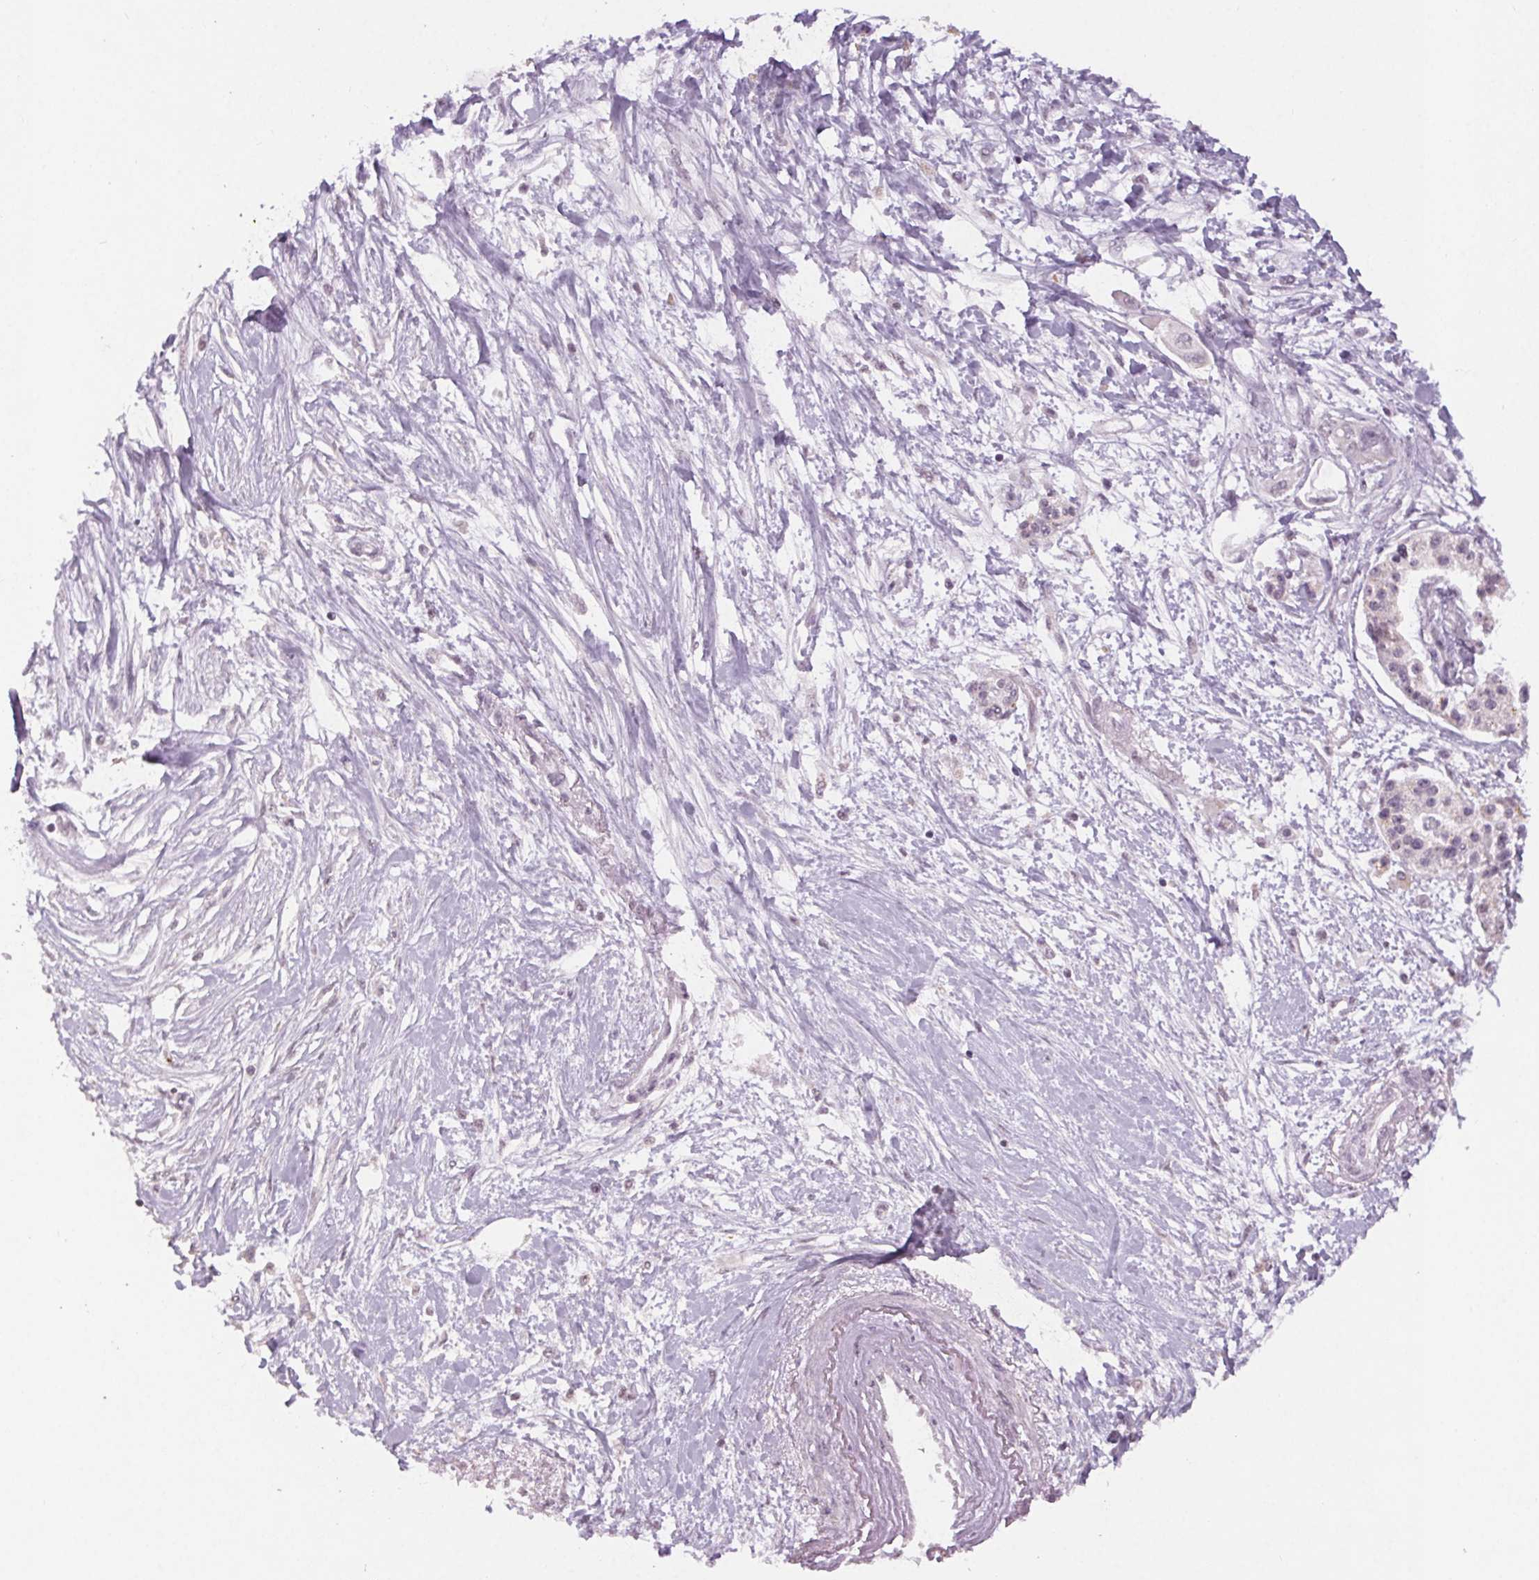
{"staining": {"intensity": "negative", "quantity": "none", "location": "none"}, "tissue": "pancreatic cancer", "cell_type": "Tumor cells", "image_type": "cancer", "snomed": [{"axis": "morphology", "description": "Adenocarcinoma, NOS"}, {"axis": "topography", "description": "Pancreas"}], "caption": "There is no significant expression in tumor cells of pancreatic cancer.", "gene": "KLRC3", "patient": {"sex": "female", "age": 77}}